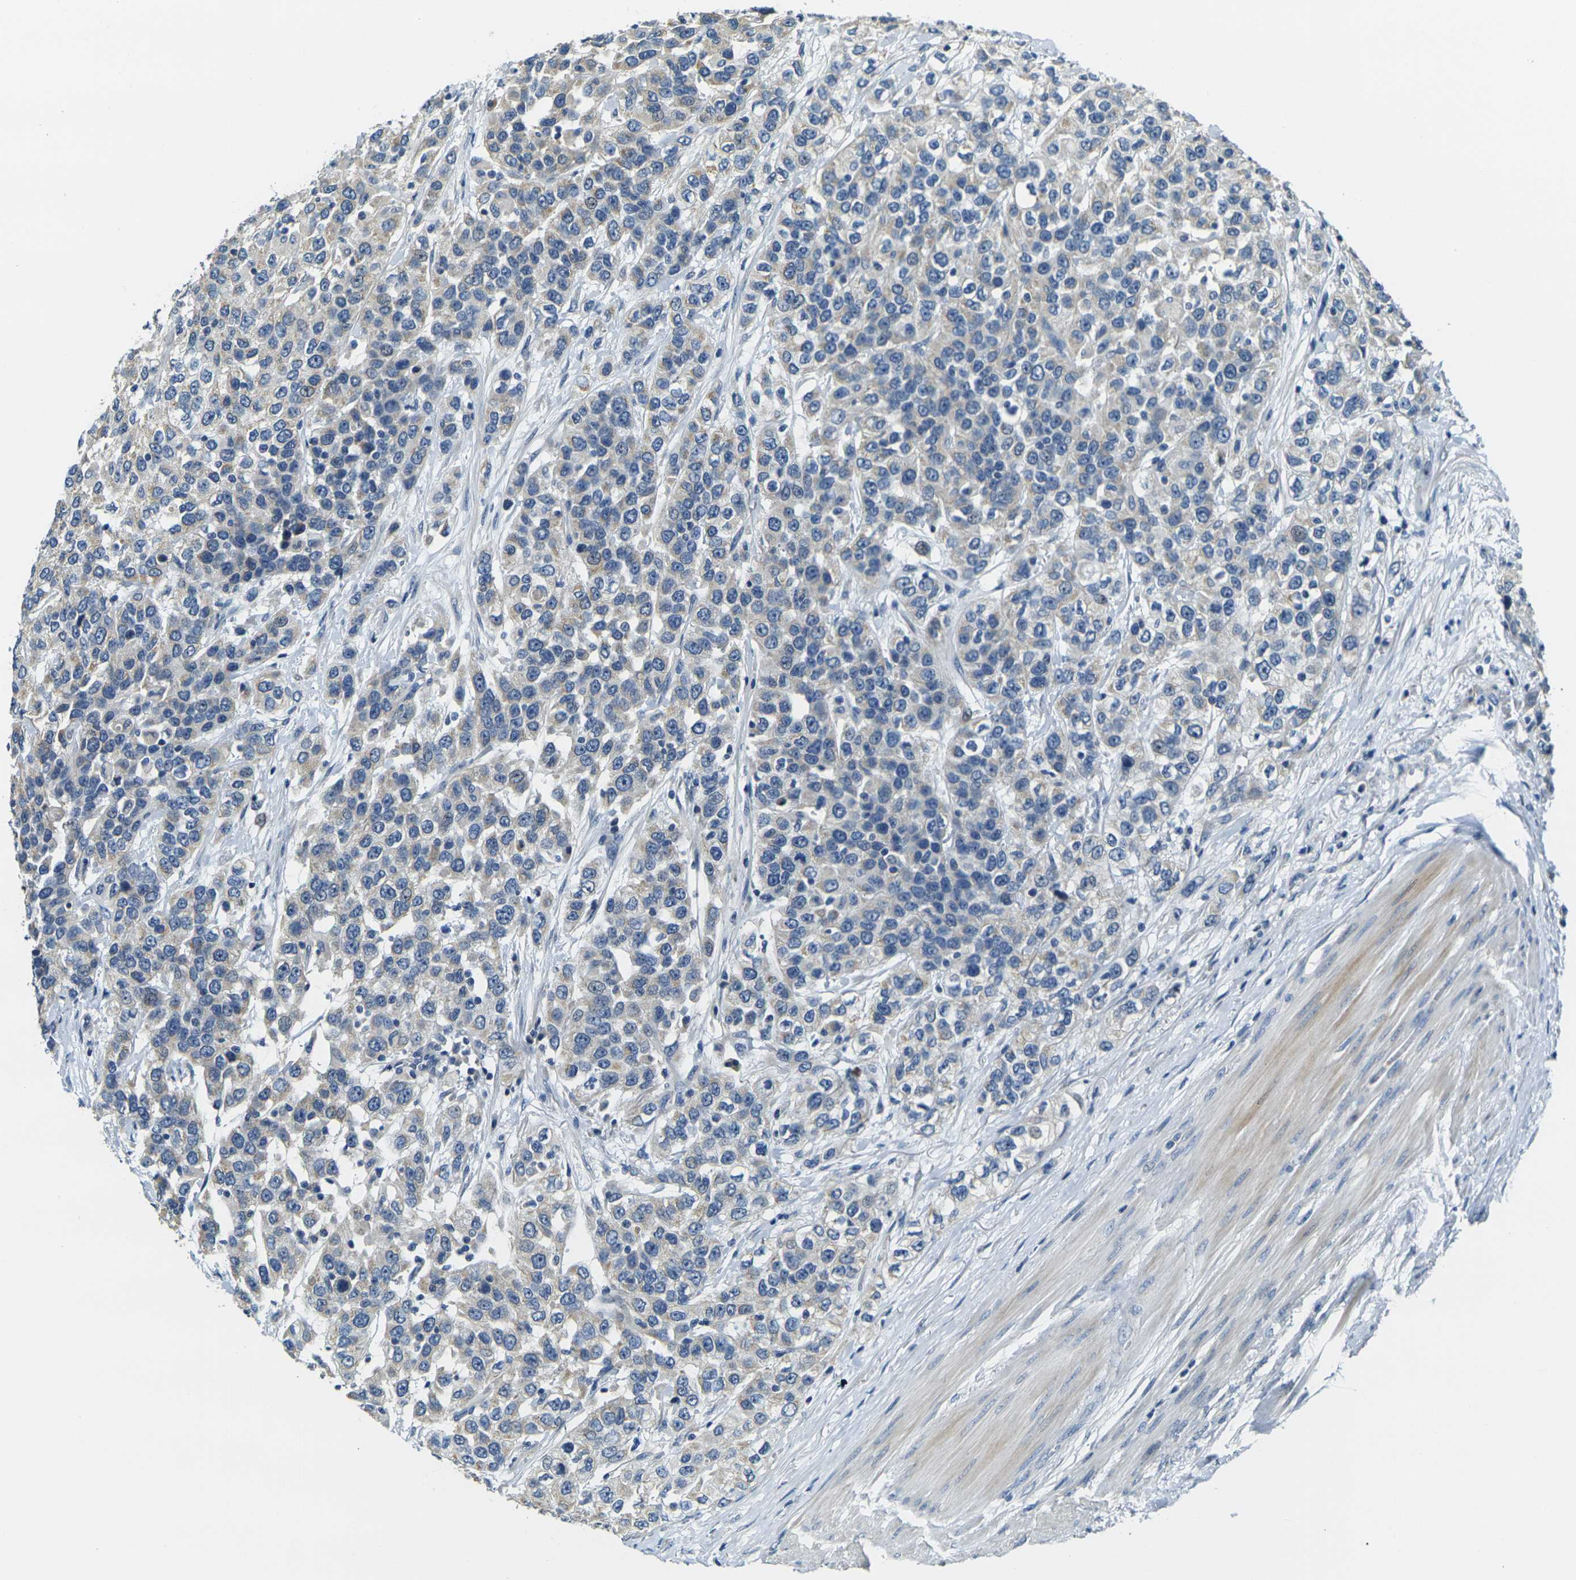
{"staining": {"intensity": "weak", "quantity": "<25%", "location": "cytoplasmic/membranous"}, "tissue": "urothelial cancer", "cell_type": "Tumor cells", "image_type": "cancer", "snomed": [{"axis": "morphology", "description": "Urothelial carcinoma, High grade"}, {"axis": "topography", "description": "Urinary bladder"}], "caption": "Urothelial cancer was stained to show a protein in brown. There is no significant staining in tumor cells. (Stains: DAB (3,3'-diaminobenzidine) IHC with hematoxylin counter stain, Microscopy: brightfield microscopy at high magnification).", "gene": "SHISAL2B", "patient": {"sex": "female", "age": 80}}